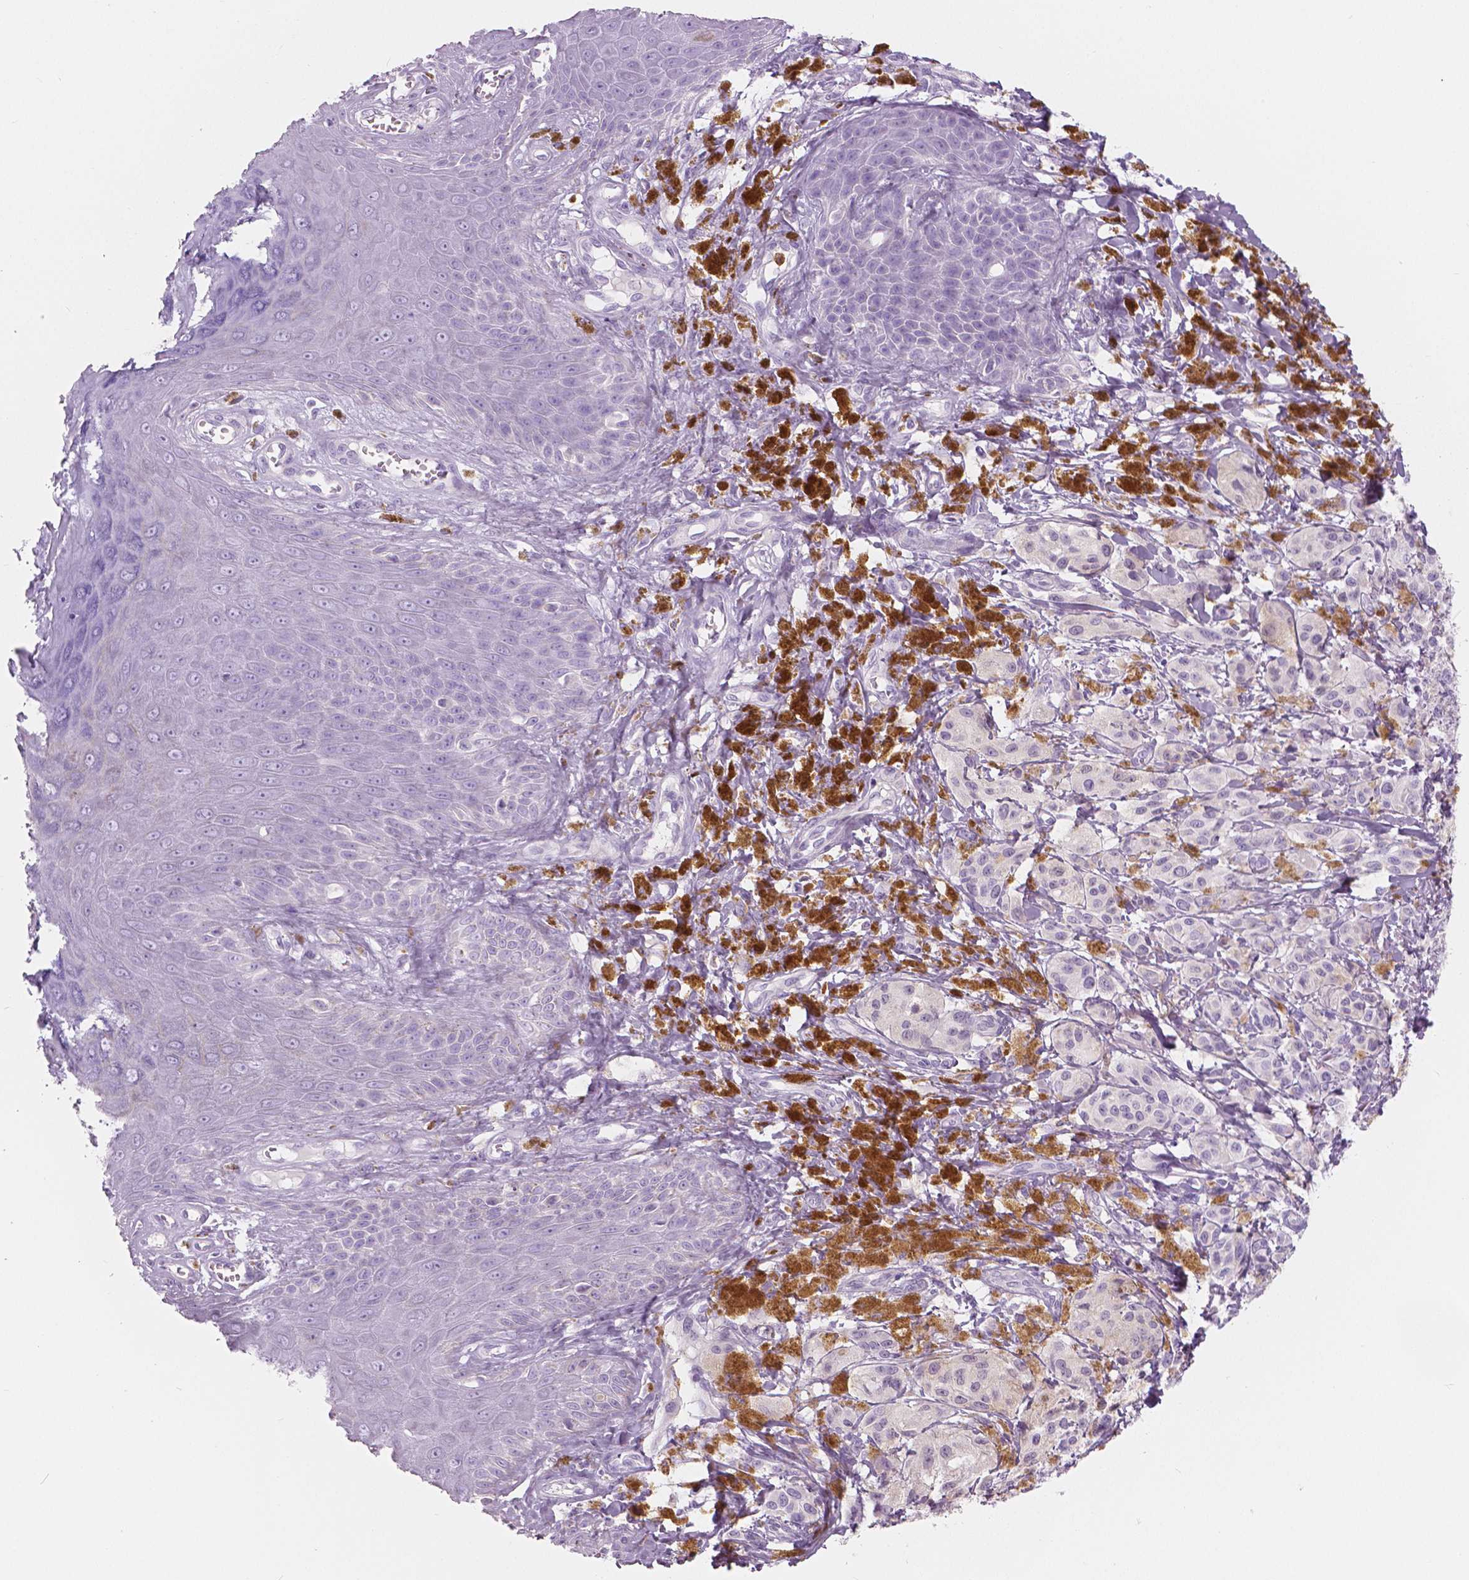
{"staining": {"intensity": "negative", "quantity": "none", "location": "none"}, "tissue": "melanoma", "cell_type": "Tumor cells", "image_type": "cancer", "snomed": [{"axis": "morphology", "description": "Malignant melanoma, NOS"}, {"axis": "topography", "description": "Skin"}], "caption": "Melanoma stained for a protein using immunohistochemistry (IHC) demonstrates no positivity tumor cells.", "gene": "CXCR2", "patient": {"sex": "female", "age": 80}}